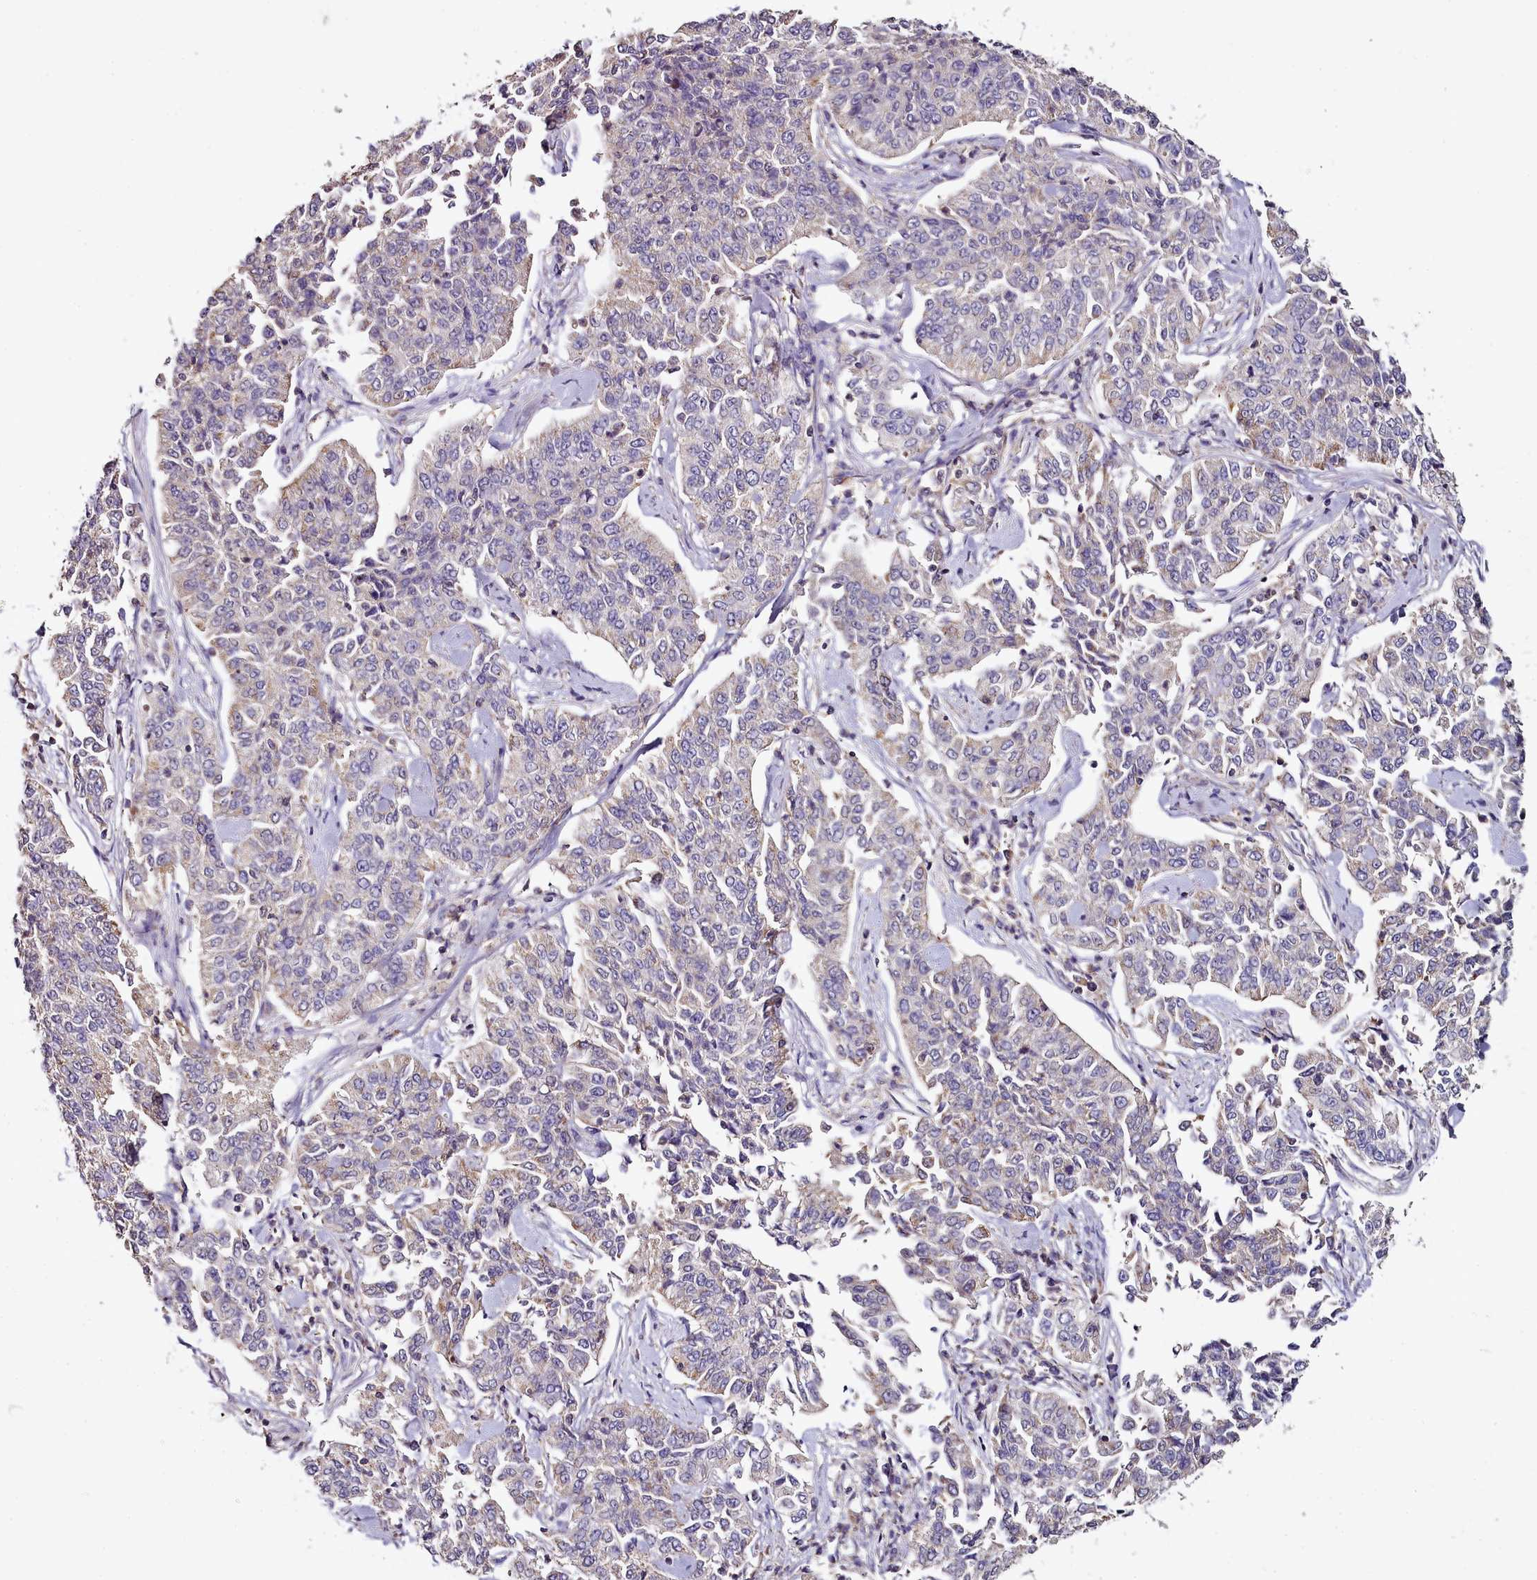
{"staining": {"intensity": "negative", "quantity": "none", "location": "none"}, "tissue": "cervical cancer", "cell_type": "Tumor cells", "image_type": "cancer", "snomed": [{"axis": "morphology", "description": "Squamous cell carcinoma, NOS"}, {"axis": "topography", "description": "Cervix"}], "caption": "Immunohistochemistry (IHC) micrograph of neoplastic tissue: cervical cancer (squamous cell carcinoma) stained with DAB (3,3'-diaminobenzidine) exhibits no significant protein expression in tumor cells.", "gene": "ACSS1", "patient": {"sex": "female", "age": 35}}